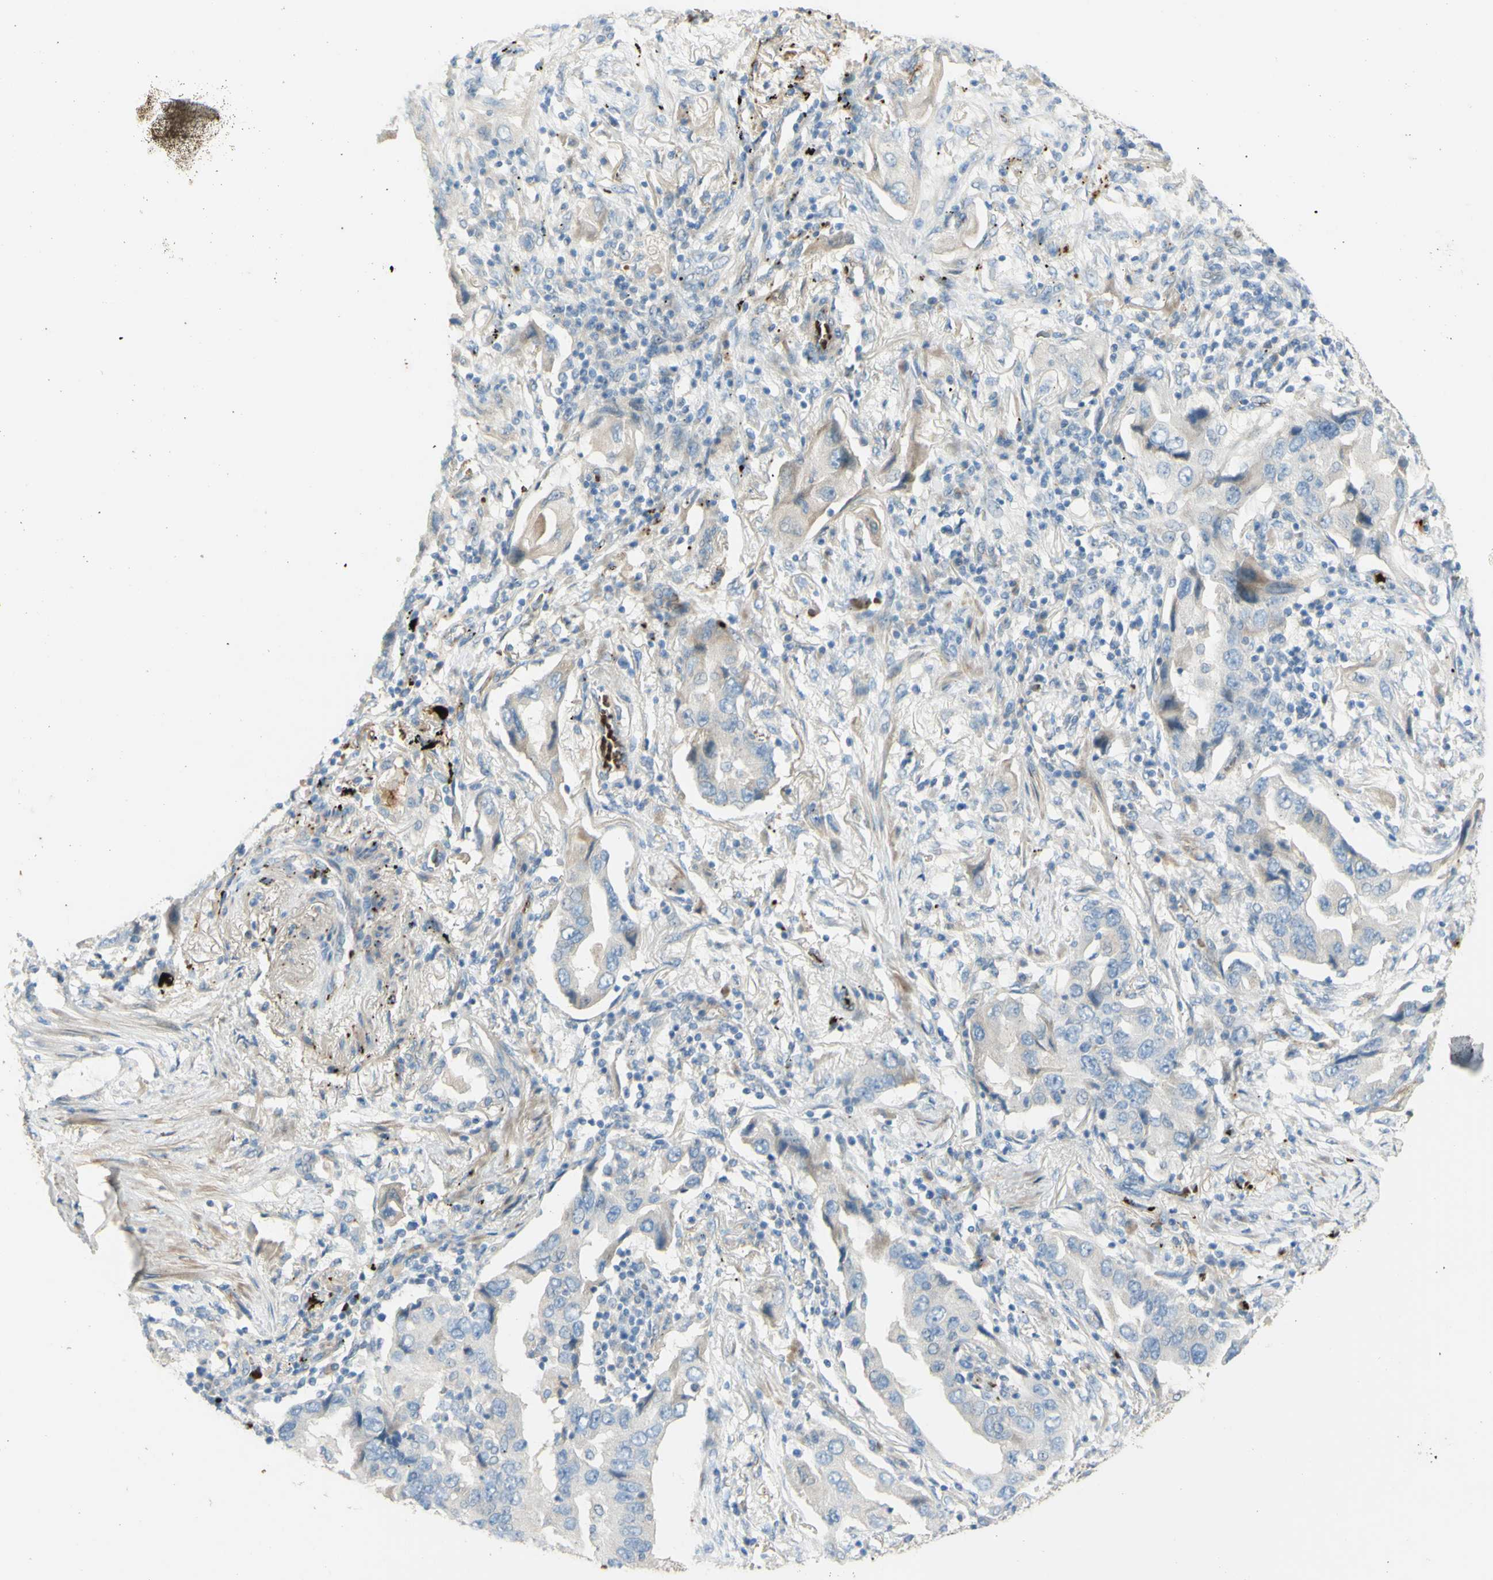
{"staining": {"intensity": "weak", "quantity": "<25%", "location": "cytoplasmic/membranous"}, "tissue": "lung cancer", "cell_type": "Tumor cells", "image_type": "cancer", "snomed": [{"axis": "morphology", "description": "Adenocarcinoma, NOS"}, {"axis": "topography", "description": "Lung"}], "caption": "Immunohistochemistry histopathology image of neoplastic tissue: lung cancer stained with DAB shows no significant protein positivity in tumor cells.", "gene": "GAN", "patient": {"sex": "female", "age": 65}}